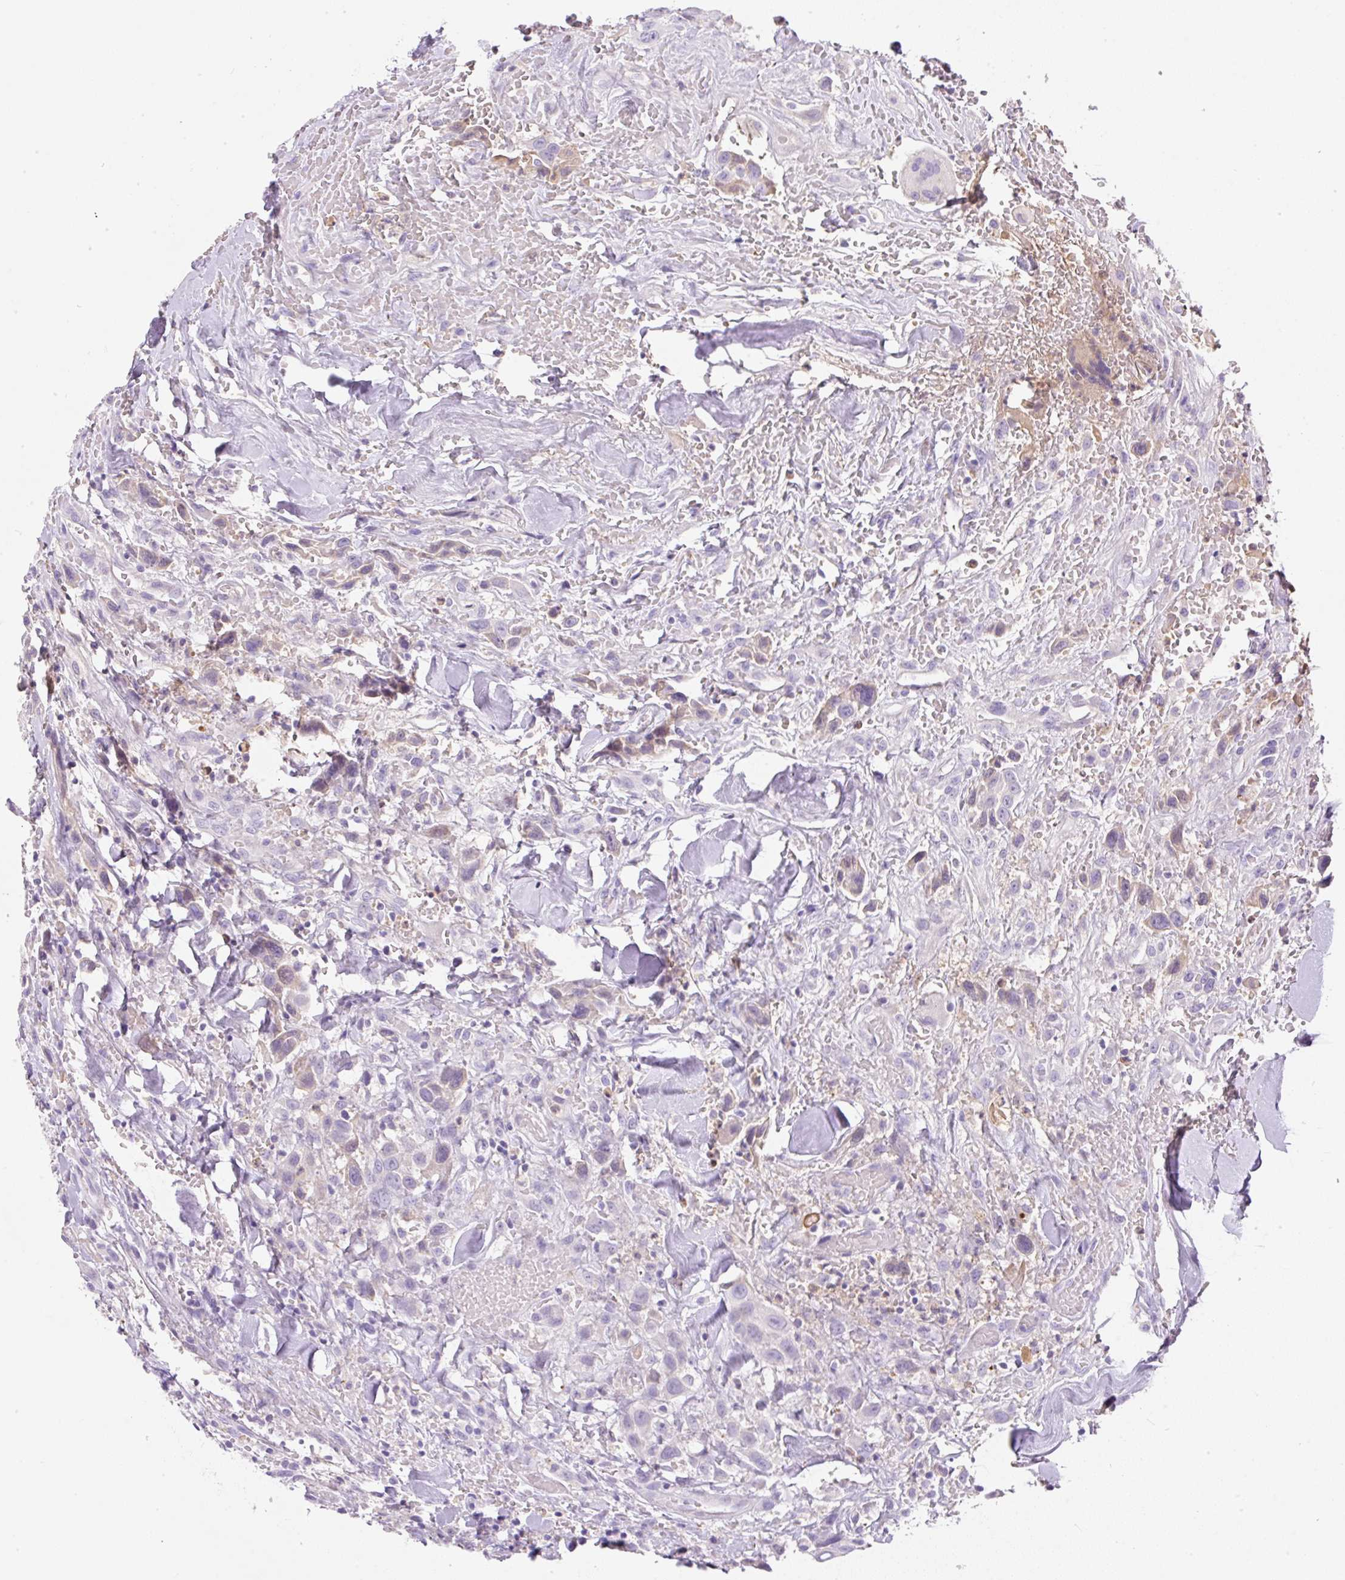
{"staining": {"intensity": "negative", "quantity": "none", "location": "none"}, "tissue": "head and neck cancer", "cell_type": "Tumor cells", "image_type": "cancer", "snomed": [{"axis": "morphology", "description": "Squamous cell carcinoma, NOS"}, {"axis": "topography", "description": "Head-Neck"}], "caption": "The photomicrograph reveals no significant staining in tumor cells of head and neck cancer (squamous cell carcinoma).", "gene": "TDRD15", "patient": {"sex": "male", "age": 81}}